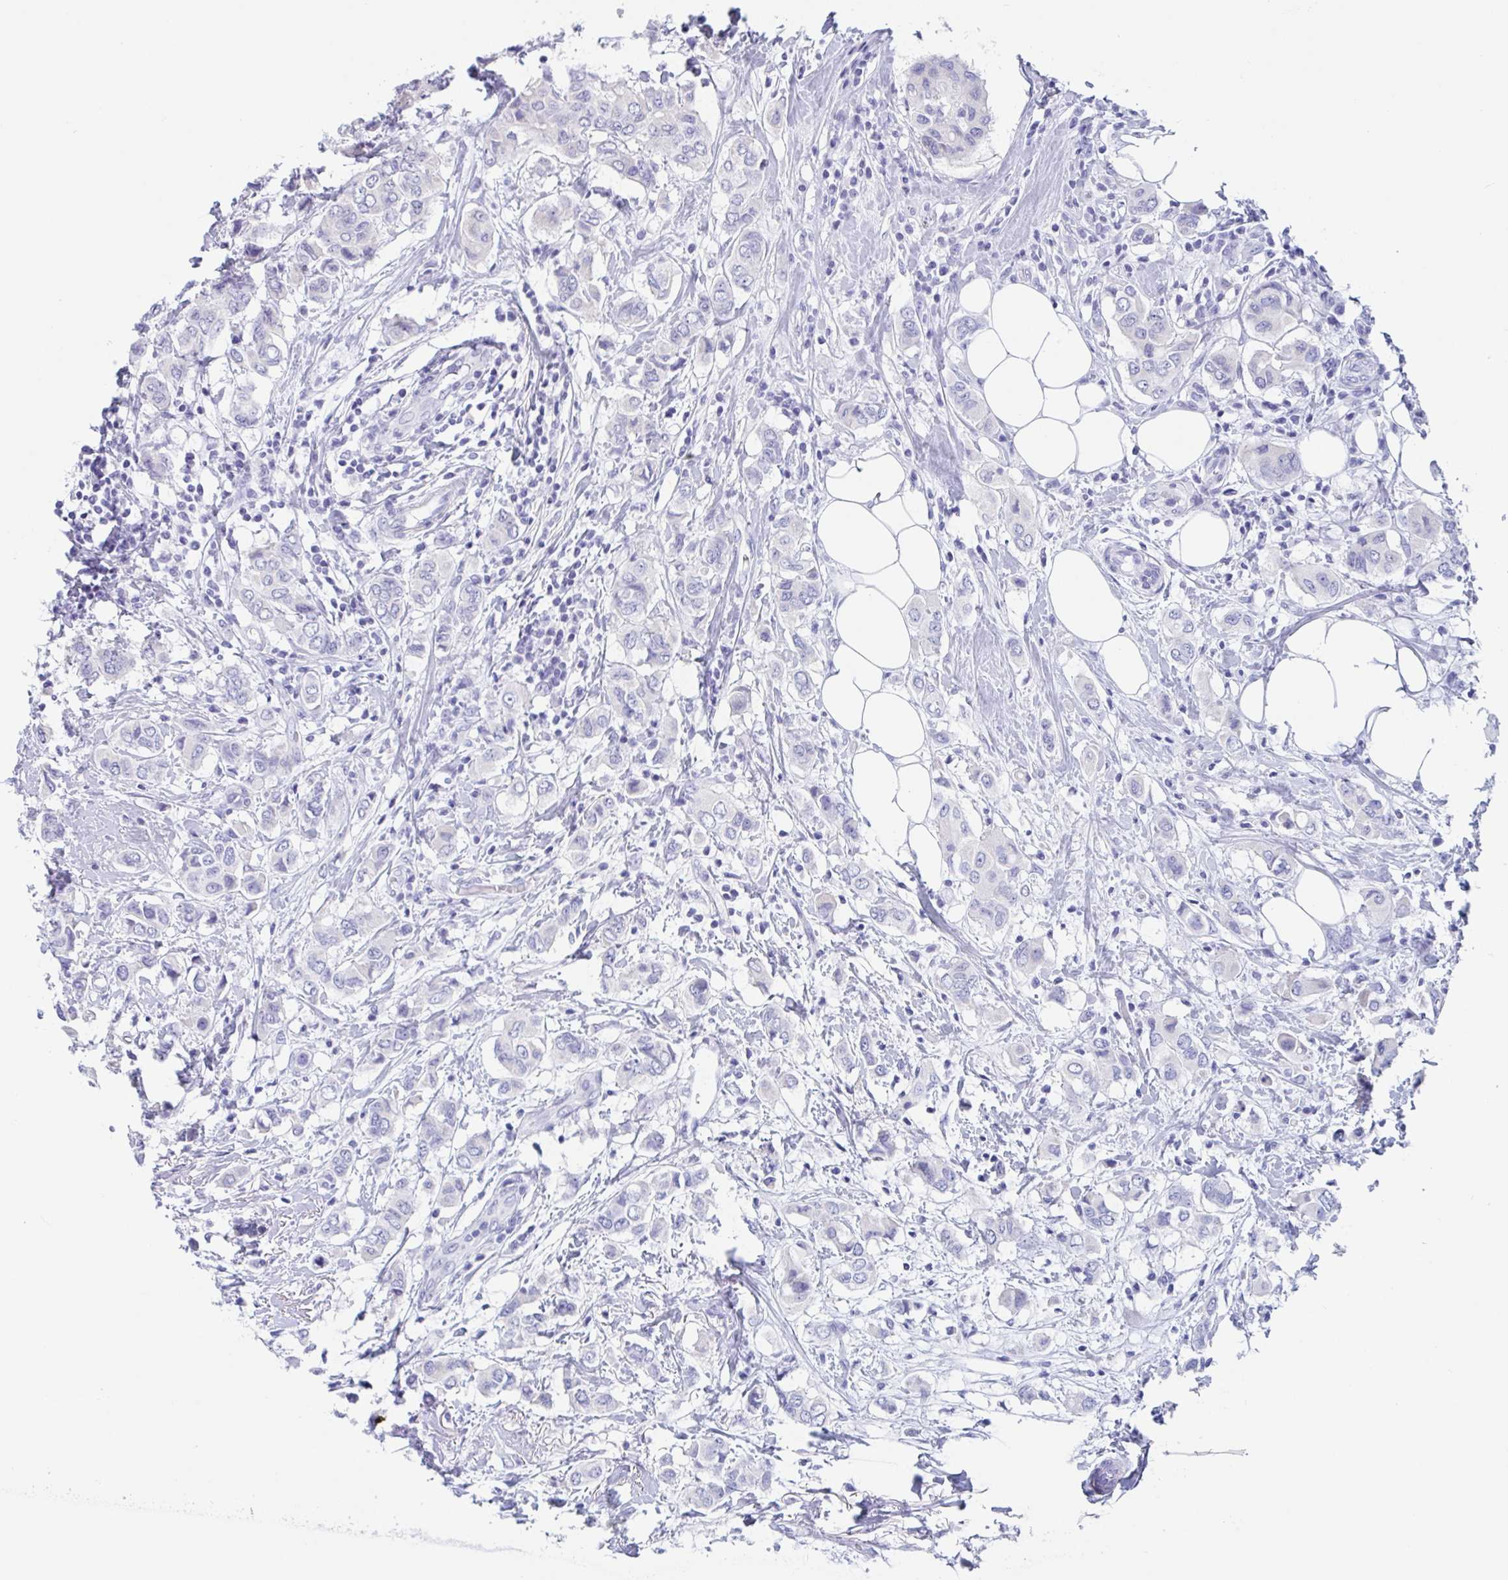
{"staining": {"intensity": "negative", "quantity": "none", "location": "none"}, "tissue": "breast cancer", "cell_type": "Tumor cells", "image_type": "cancer", "snomed": [{"axis": "morphology", "description": "Lobular carcinoma"}, {"axis": "topography", "description": "Breast"}], "caption": "A histopathology image of lobular carcinoma (breast) stained for a protein shows no brown staining in tumor cells.", "gene": "ZPBP", "patient": {"sex": "female", "age": 51}}